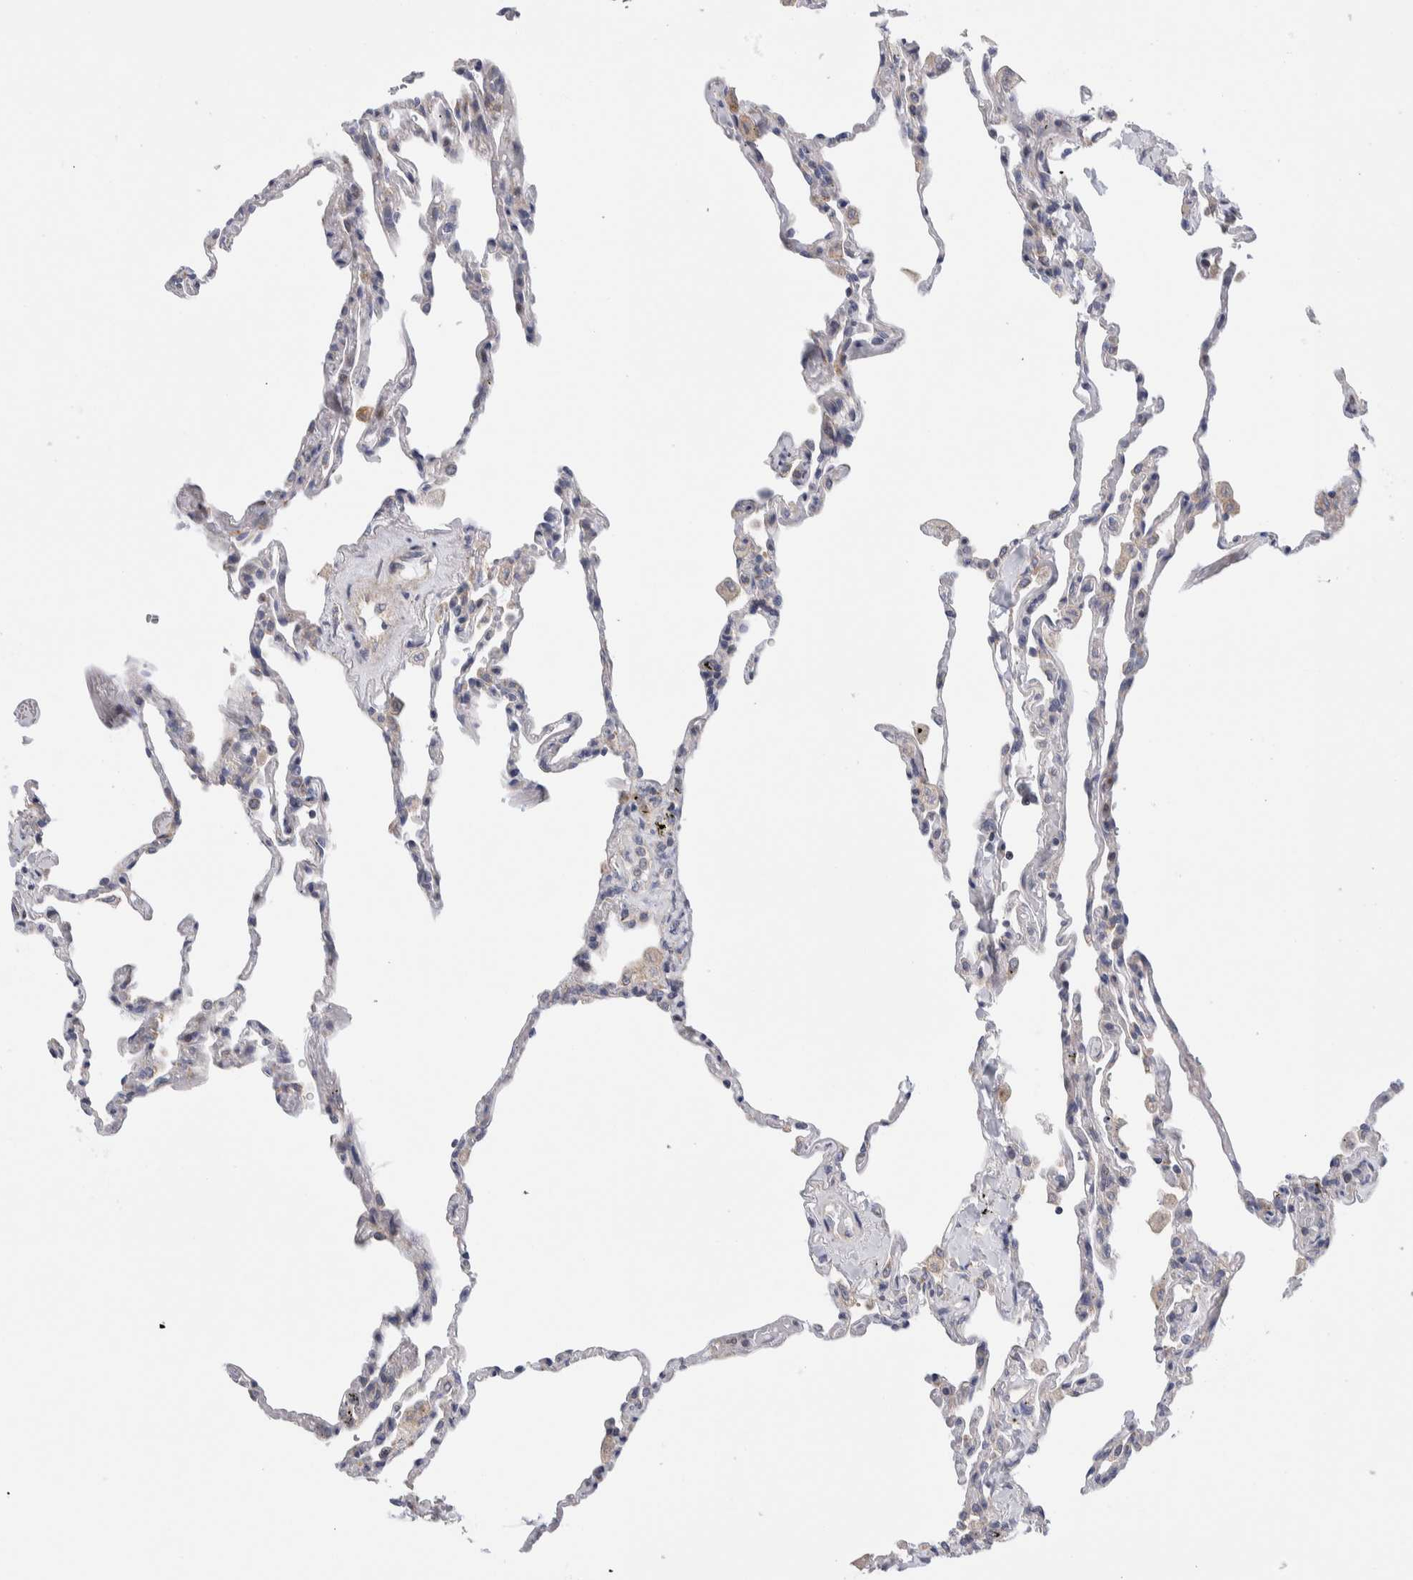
{"staining": {"intensity": "weak", "quantity": "25%-75%", "location": "cytoplasmic/membranous"}, "tissue": "lung", "cell_type": "Alveolar cells", "image_type": "normal", "snomed": [{"axis": "morphology", "description": "Normal tissue, NOS"}, {"axis": "topography", "description": "Lung"}], "caption": "An IHC micrograph of benign tissue is shown. Protein staining in brown highlights weak cytoplasmic/membranous positivity in lung within alveolar cells. (brown staining indicates protein expression, while blue staining denotes nuclei).", "gene": "RACK1", "patient": {"sex": "male", "age": 59}}